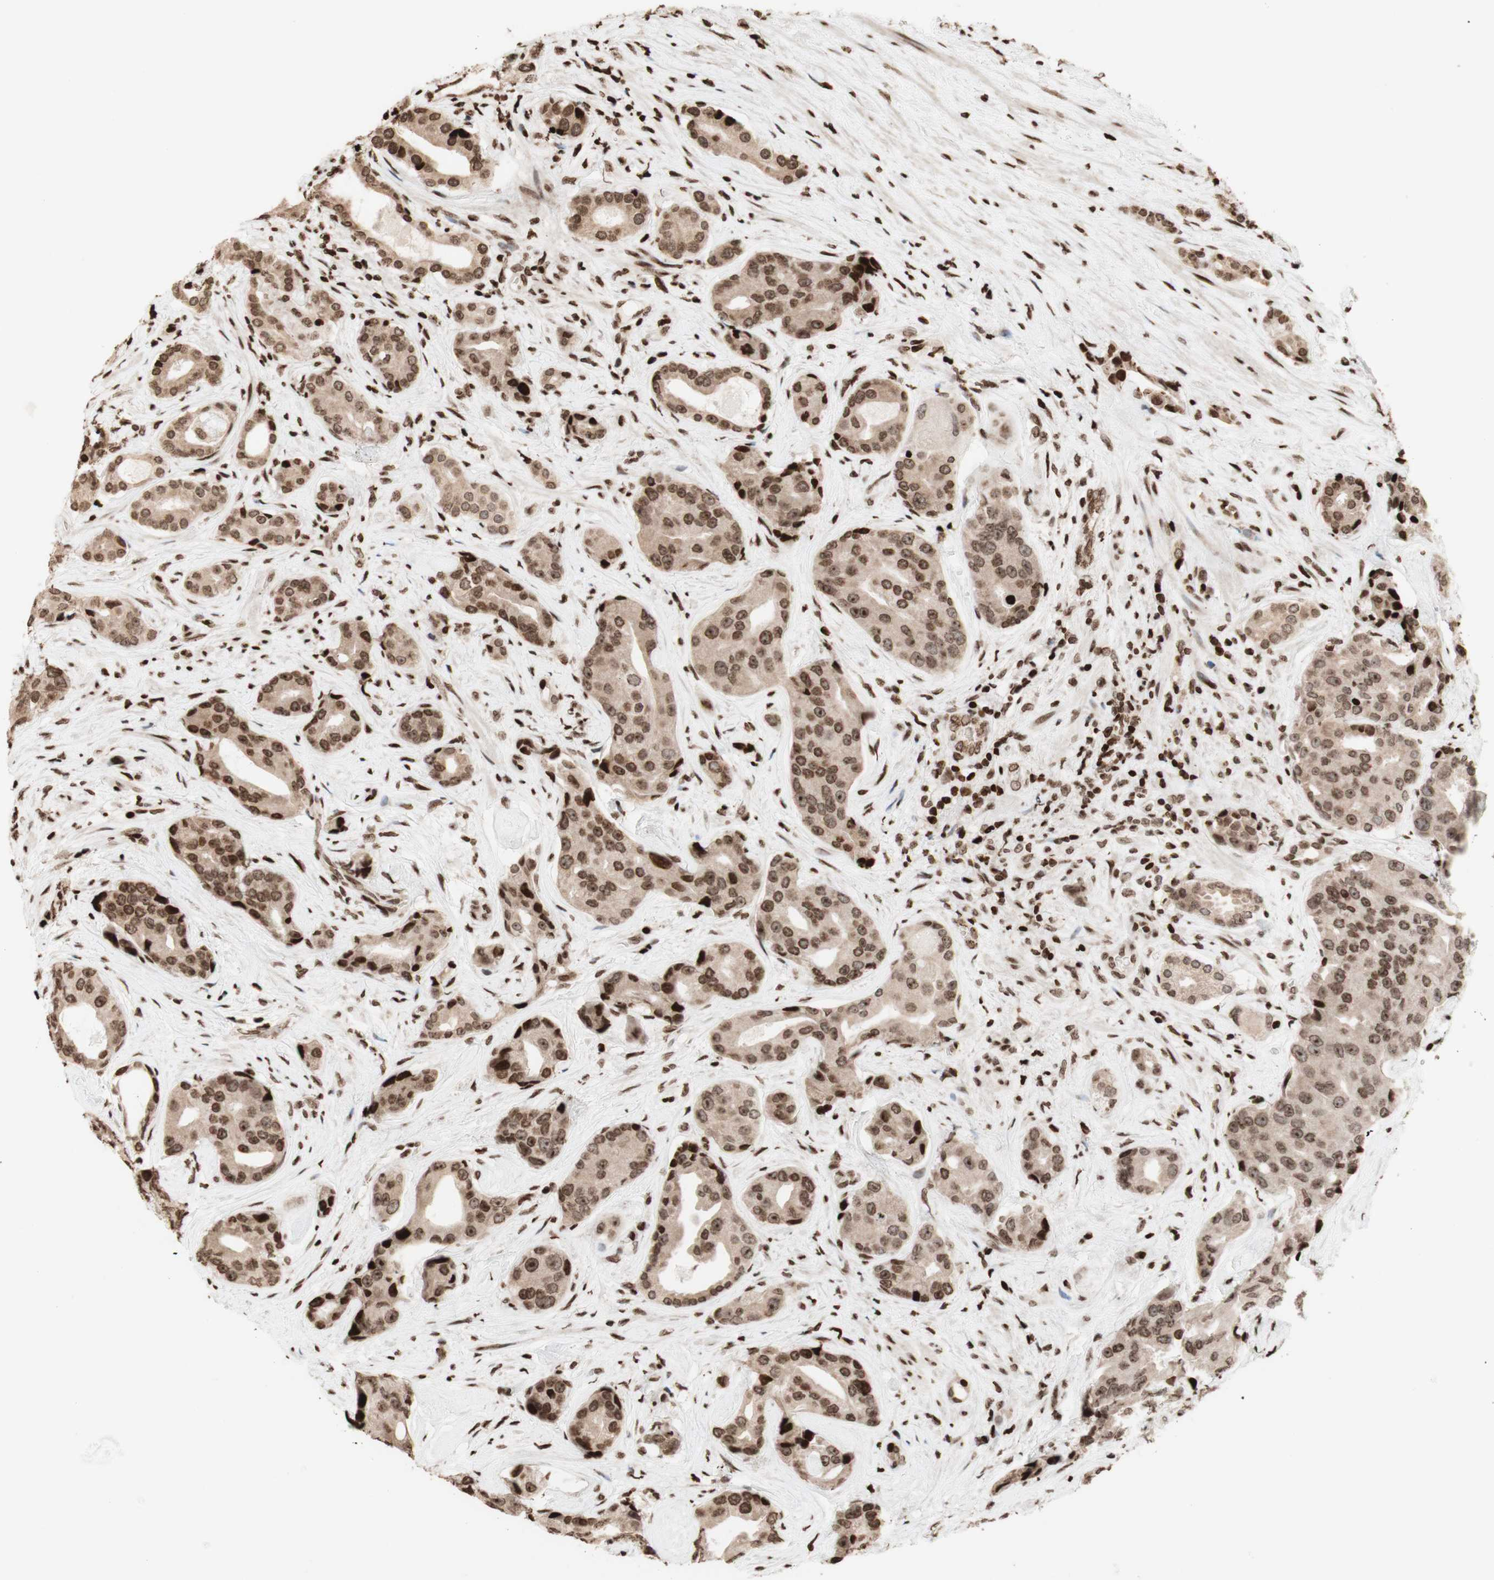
{"staining": {"intensity": "moderate", "quantity": ">75%", "location": "cytoplasmic/membranous,nuclear"}, "tissue": "prostate cancer", "cell_type": "Tumor cells", "image_type": "cancer", "snomed": [{"axis": "morphology", "description": "Adenocarcinoma, High grade"}, {"axis": "topography", "description": "Prostate"}], "caption": "Prostate cancer (adenocarcinoma (high-grade)) stained for a protein exhibits moderate cytoplasmic/membranous and nuclear positivity in tumor cells. The staining was performed using DAB (3,3'-diaminobenzidine) to visualize the protein expression in brown, while the nuclei were stained in blue with hematoxylin (Magnification: 20x).", "gene": "NCAPD2", "patient": {"sex": "male", "age": 71}}